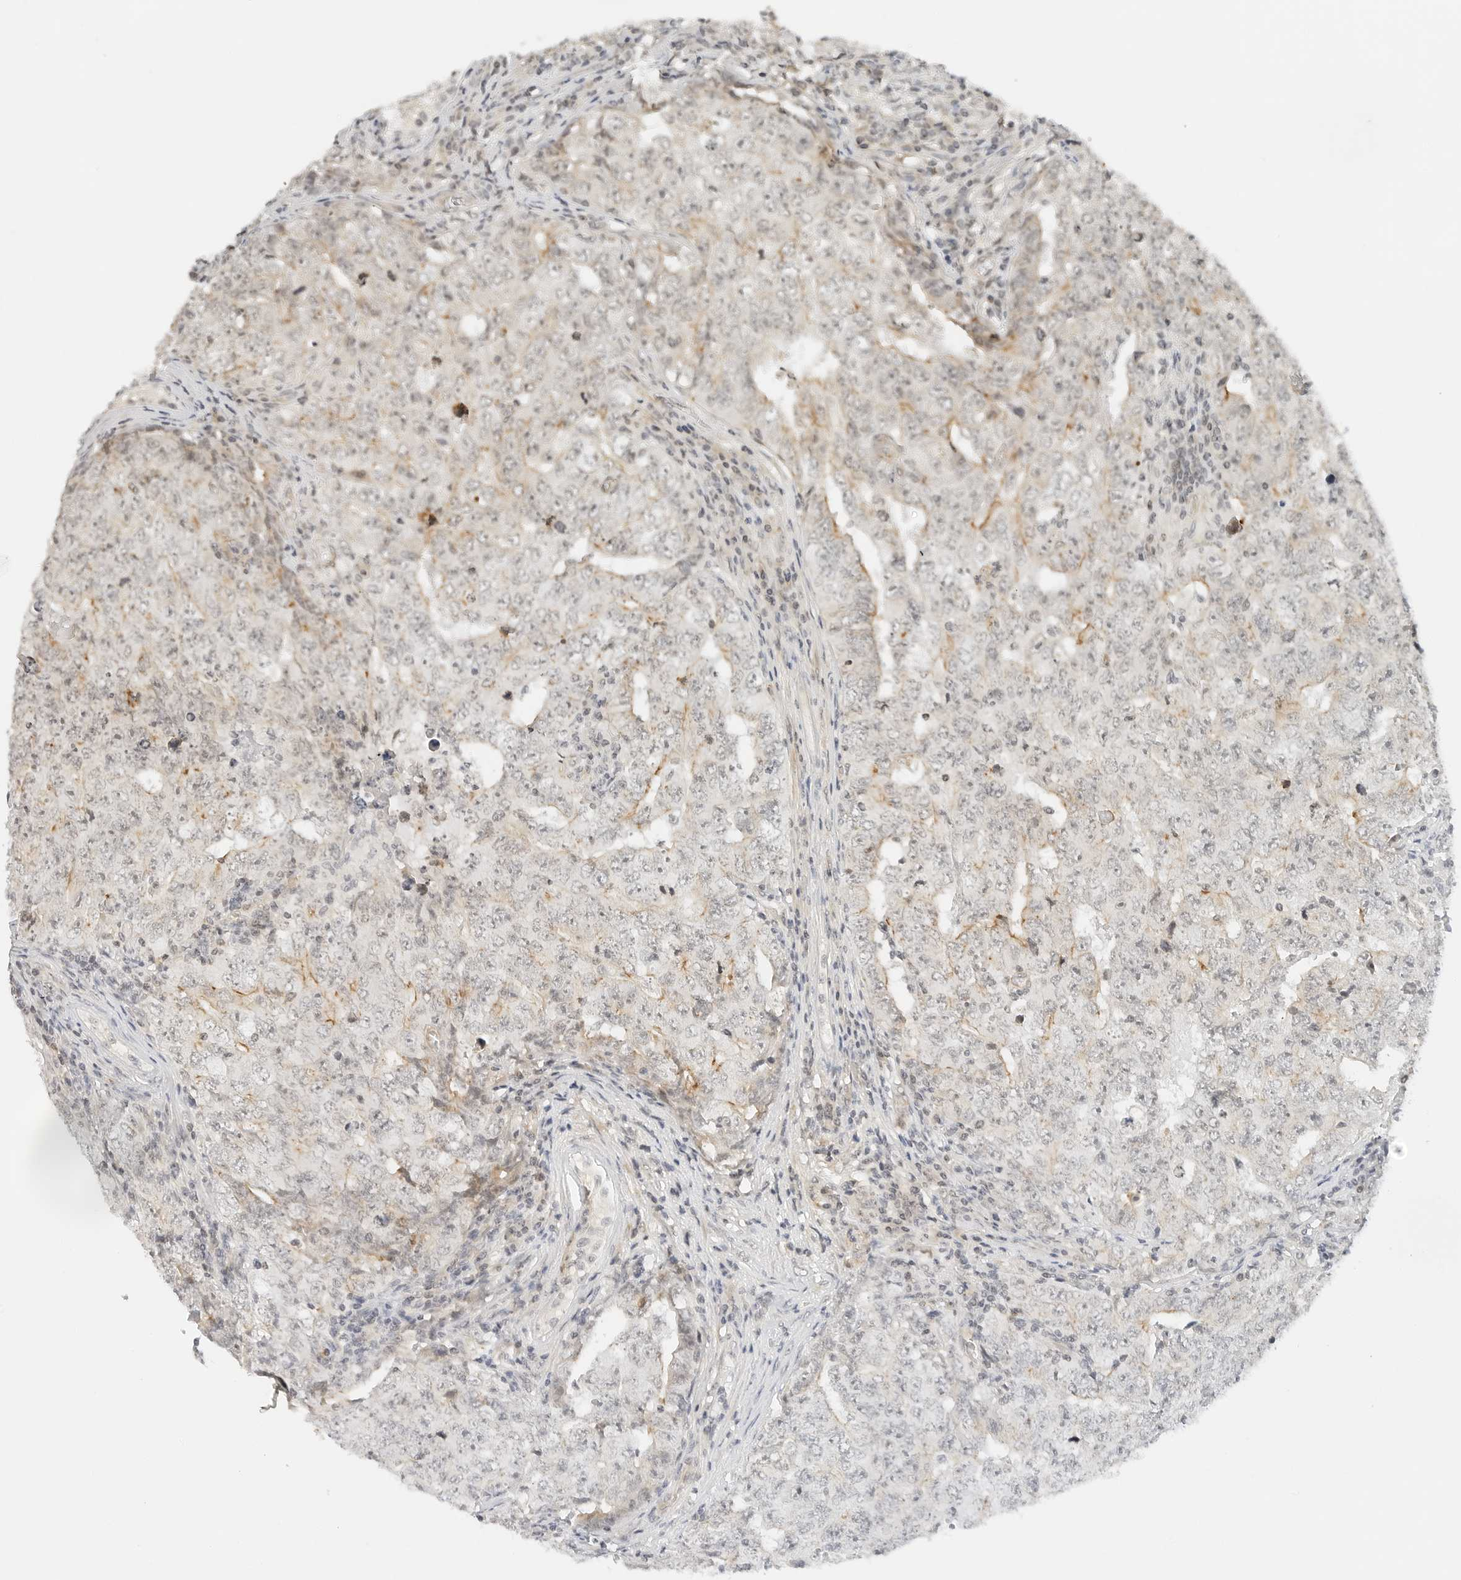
{"staining": {"intensity": "moderate", "quantity": "<25%", "location": "cytoplasmic/membranous"}, "tissue": "testis cancer", "cell_type": "Tumor cells", "image_type": "cancer", "snomed": [{"axis": "morphology", "description": "Carcinoma, Embryonal, NOS"}, {"axis": "topography", "description": "Testis"}], "caption": "Approximately <25% of tumor cells in human embryonal carcinoma (testis) reveal moderate cytoplasmic/membranous protein expression as visualized by brown immunohistochemical staining.", "gene": "NEO1", "patient": {"sex": "male", "age": 26}}